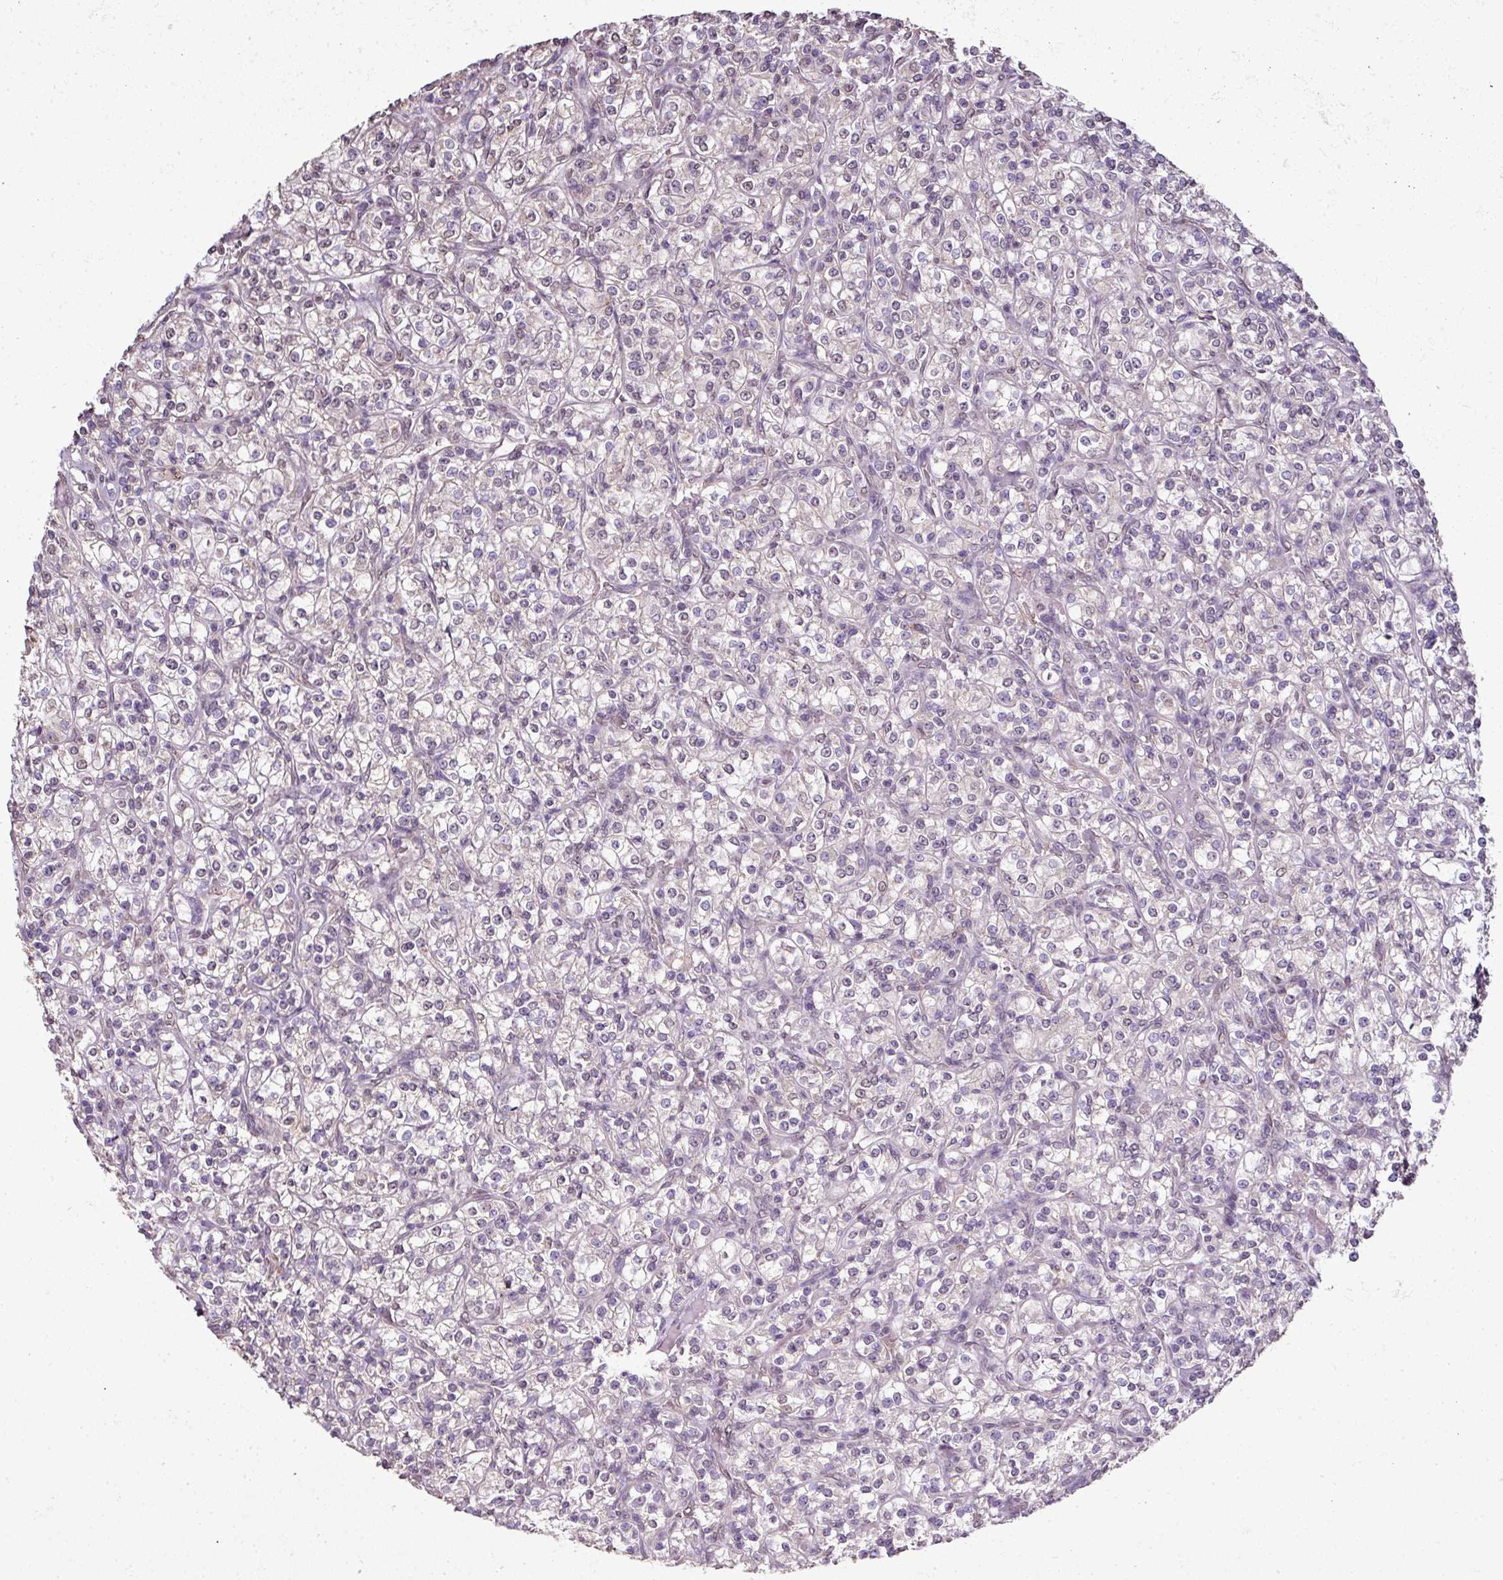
{"staining": {"intensity": "negative", "quantity": "none", "location": "none"}, "tissue": "renal cancer", "cell_type": "Tumor cells", "image_type": "cancer", "snomed": [{"axis": "morphology", "description": "Adenocarcinoma, NOS"}, {"axis": "topography", "description": "Kidney"}], "caption": "IHC photomicrograph of renal cancer stained for a protein (brown), which shows no positivity in tumor cells.", "gene": "JPH2", "patient": {"sex": "male", "age": 77}}